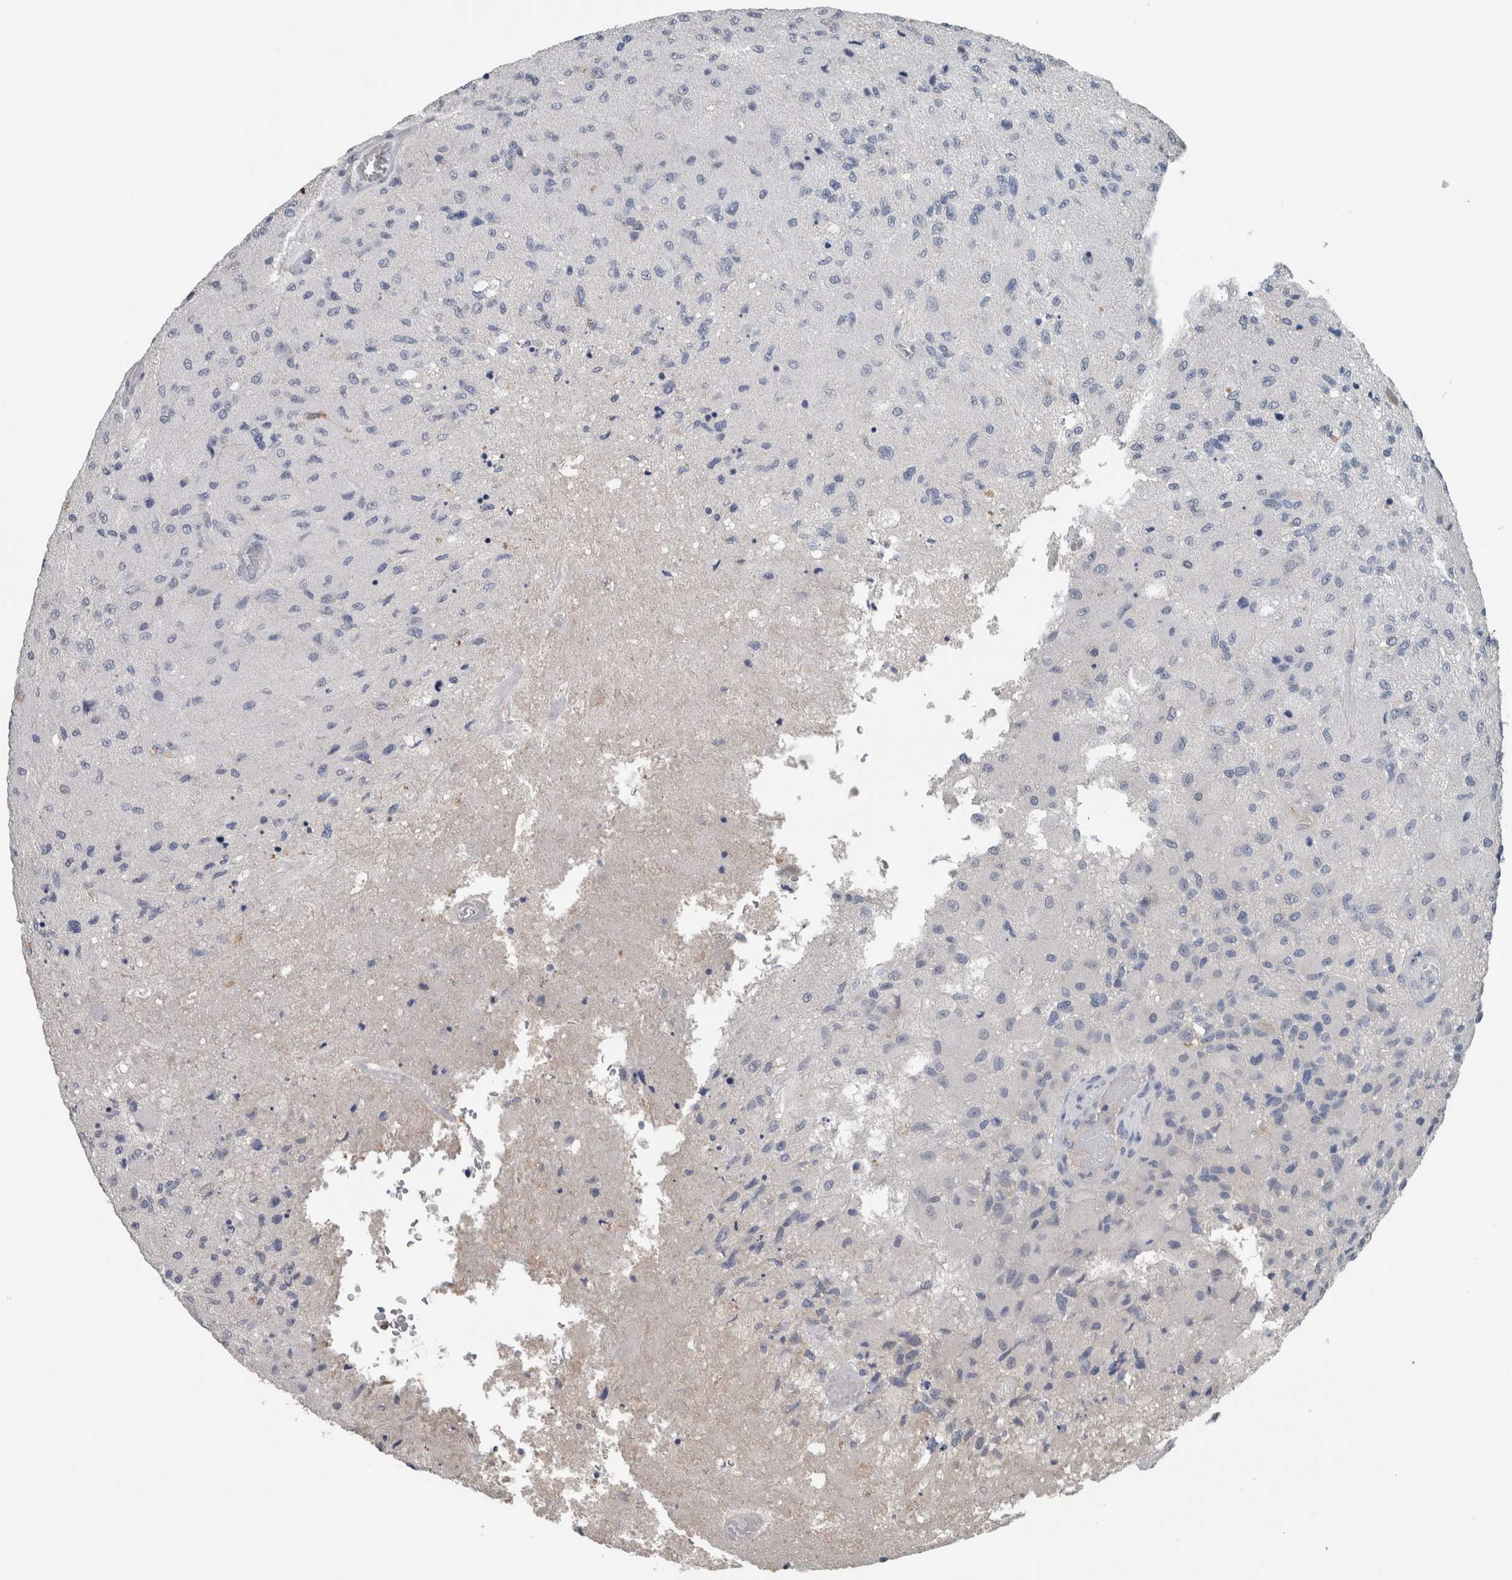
{"staining": {"intensity": "negative", "quantity": "none", "location": "none"}, "tissue": "glioma", "cell_type": "Tumor cells", "image_type": "cancer", "snomed": [{"axis": "morphology", "description": "Normal tissue, NOS"}, {"axis": "morphology", "description": "Glioma, malignant, High grade"}, {"axis": "topography", "description": "Cerebral cortex"}], "caption": "DAB immunohistochemical staining of glioma exhibits no significant expression in tumor cells.", "gene": "CRNN", "patient": {"sex": "male", "age": 77}}